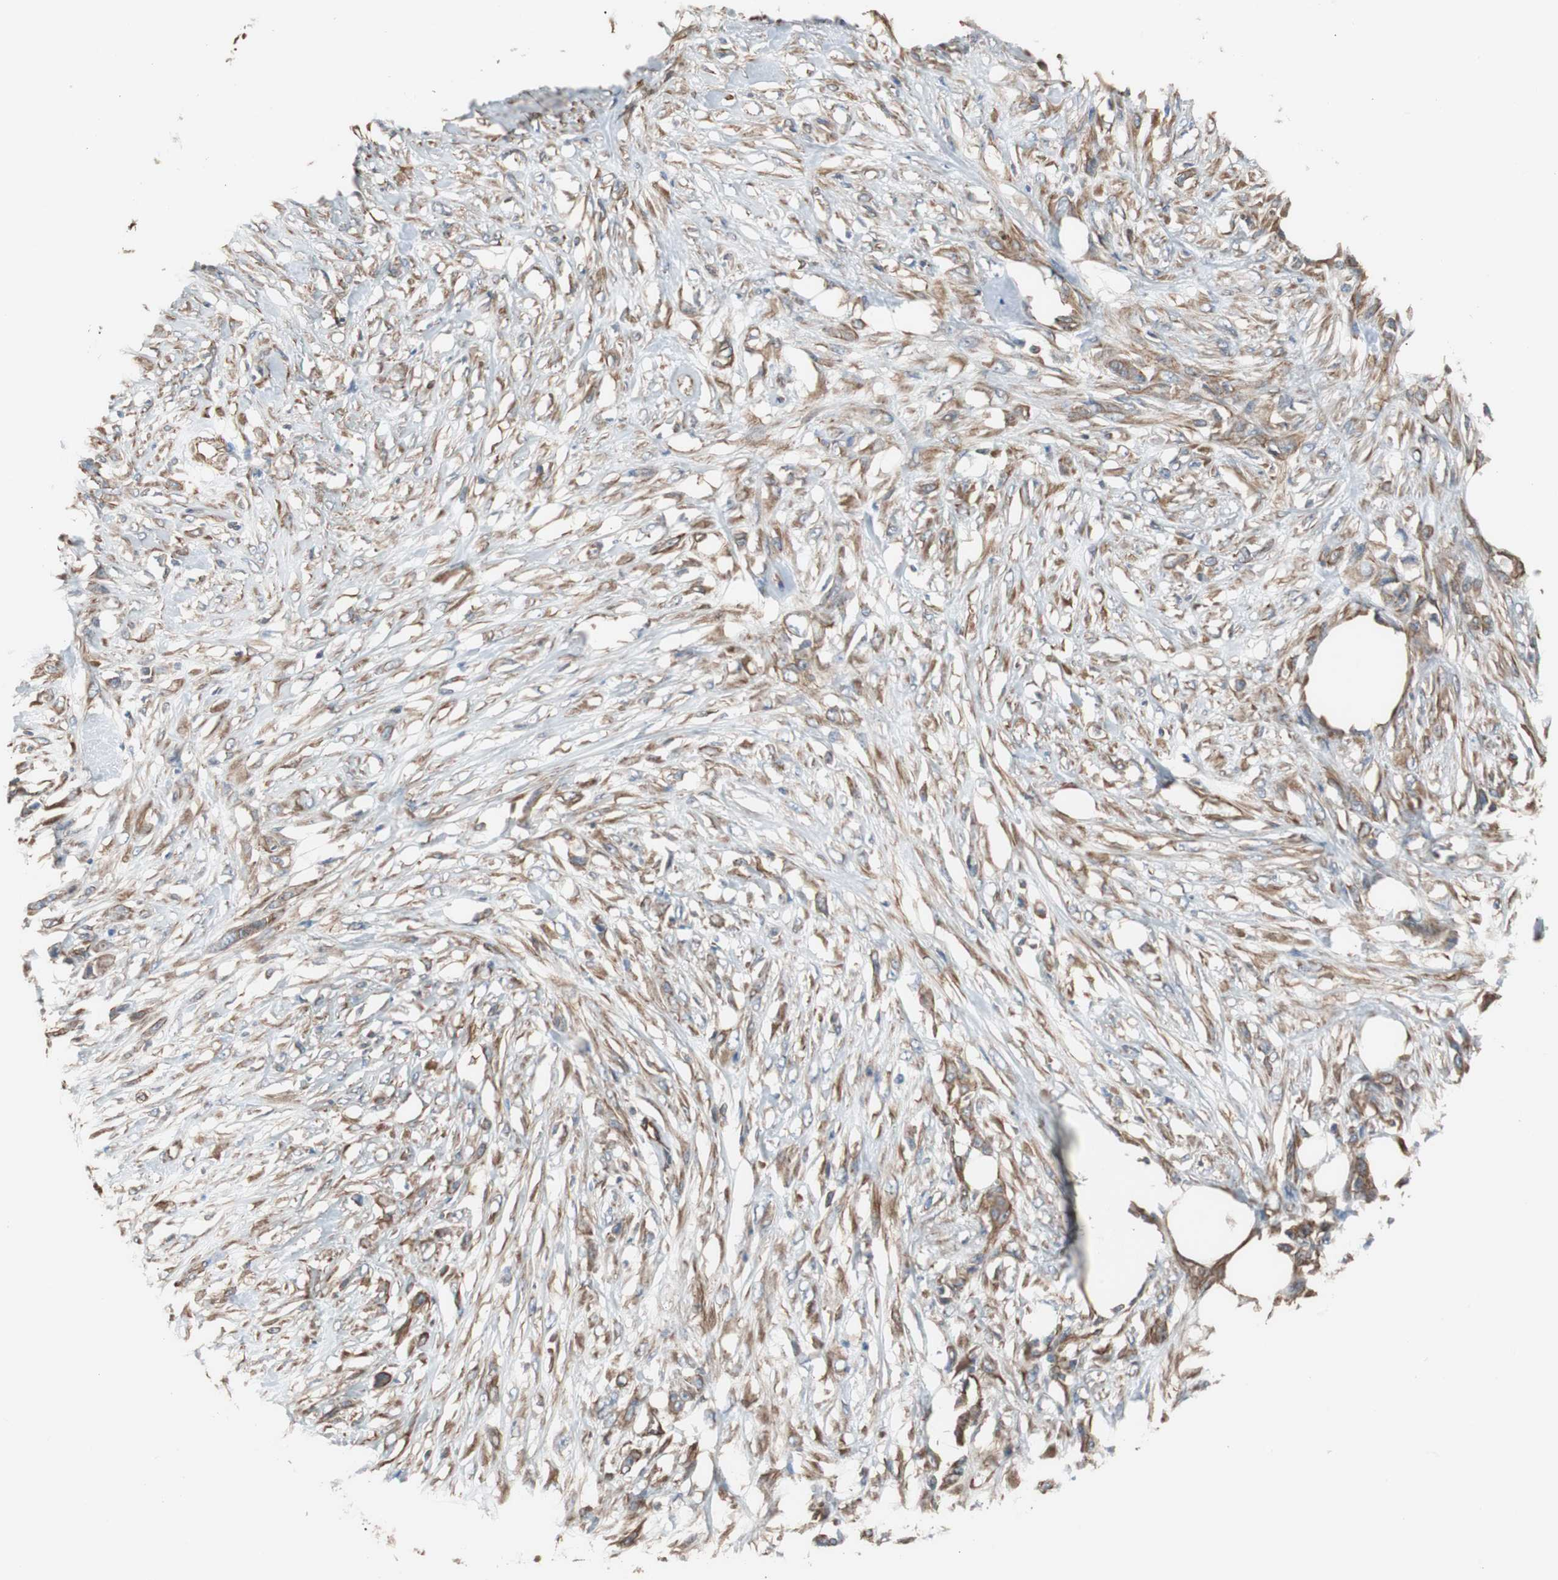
{"staining": {"intensity": "moderate", "quantity": "25%-75%", "location": "cytoplasmic/membranous"}, "tissue": "skin cancer", "cell_type": "Tumor cells", "image_type": "cancer", "snomed": [{"axis": "morphology", "description": "Normal tissue, NOS"}, {"axis": "morphology", "description": "Squamous cell carcinoma, NOS"}, {"axis": "topography", "description": "Skin"}], "caption": "Skin cancer (squamous cell carcinoma) stained with DAB (3,3'-diaminobenzidine) immunohistochemistry (IHC) demonstrates medium levels of moderate cytoplasmic/membranous positivity in about 25%-75% of tumor cells.", "gene": "KIF3B", "patient": {"sex": "female", "age": 59}}